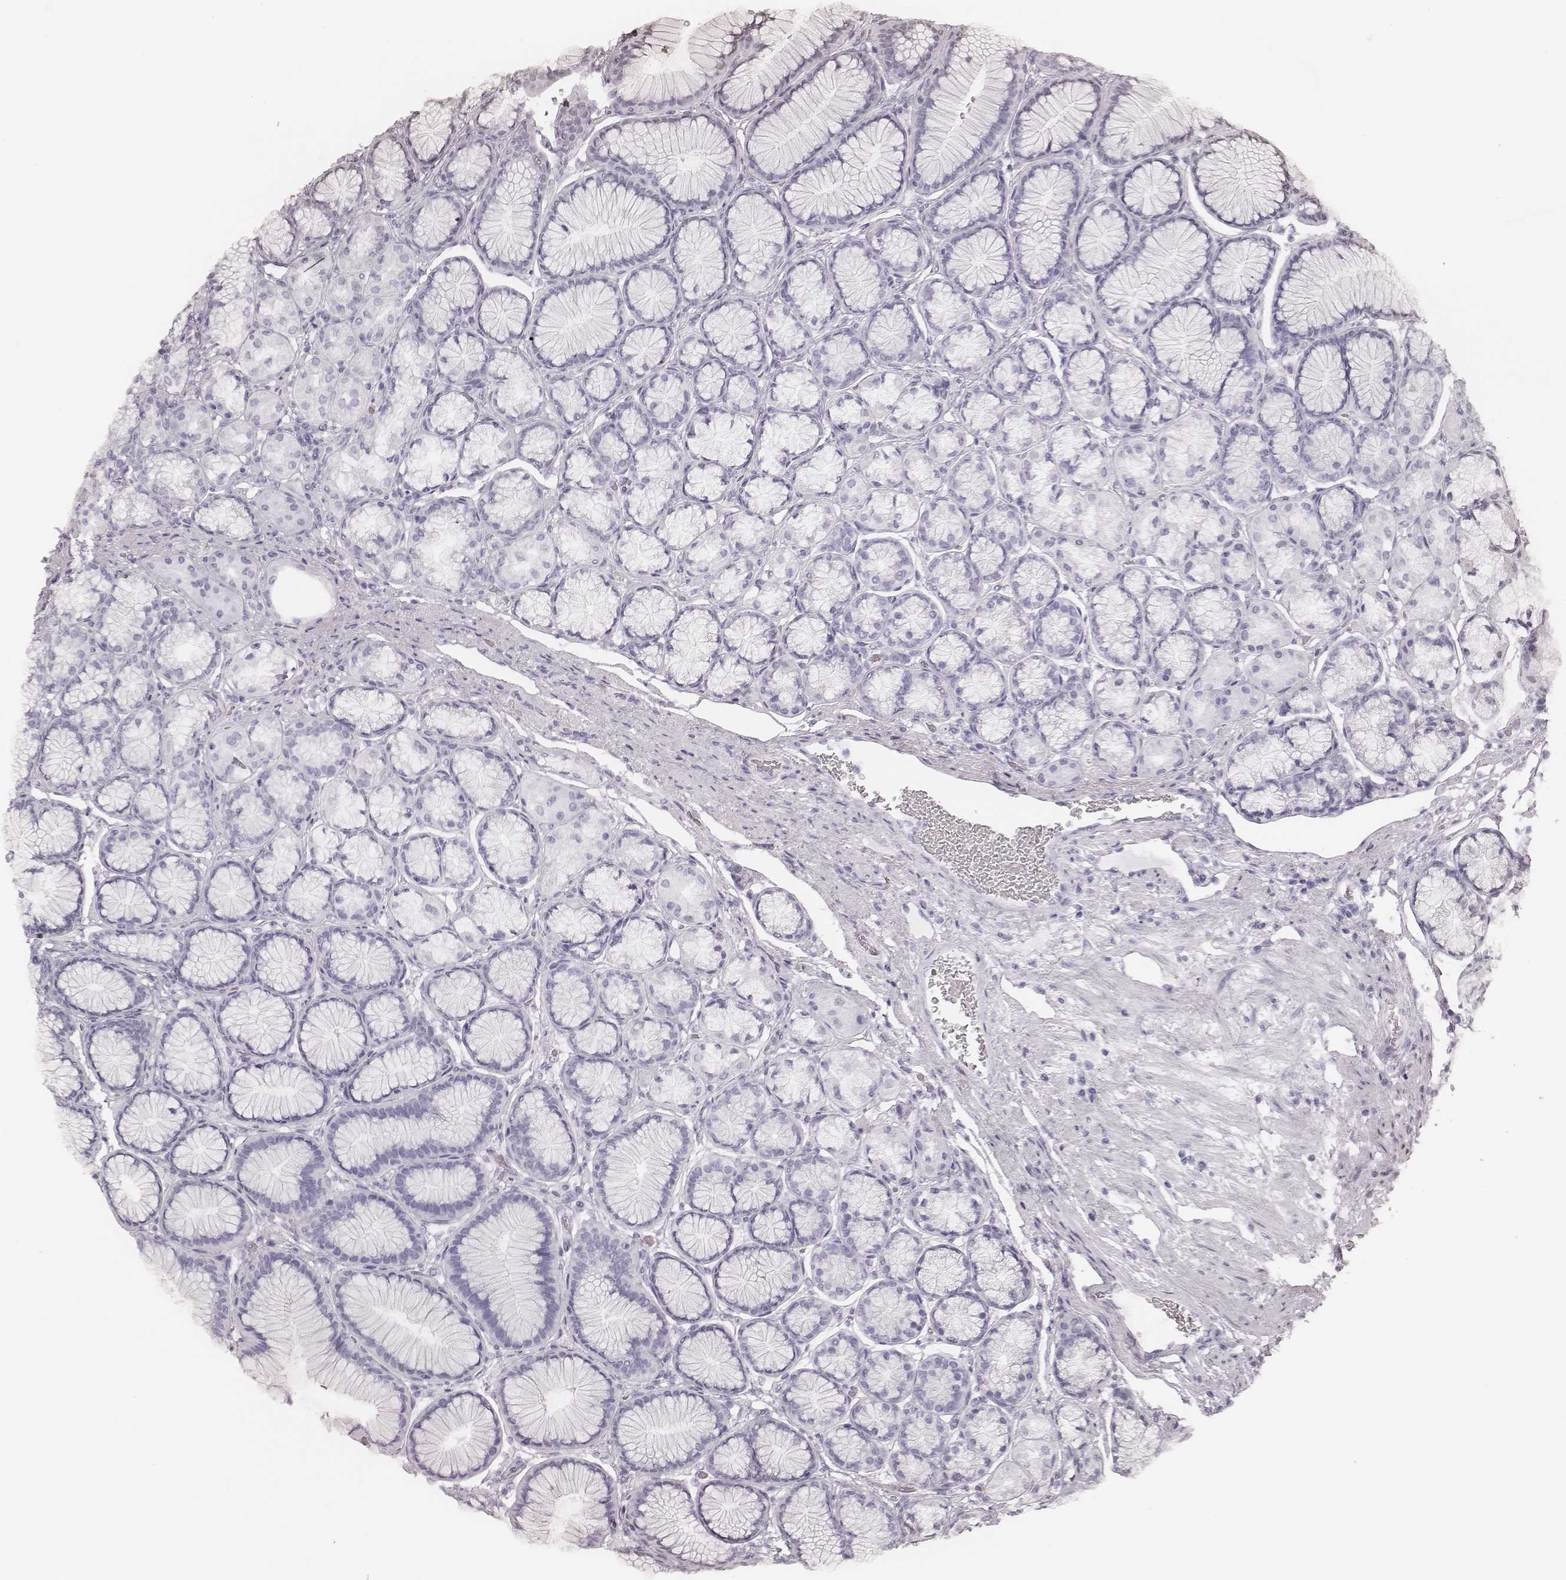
{"staining": {"intensity": "negative", "quantity": "none", "location": "none"}, "tissue": "stomach", "cell_type": "Glandular cells", "image_type": "normal", "snomed": [{"axis": "morphology", "description": "Normal tissue, NOS"}, {"axis": "morphology", "description": "Adenocarcinoma, NOS"}, {"axis": "morphology", "description": "Adenocarcinoma, High grade"}, {"axis": "topography", "description": "Stomach, upper"}, {"axis": "topography", "description": "Stomach"}], "caption": "IHC micrograph of benign stomach: stomach stained with DAB (3,3'-diaminobenzidine) demonstrates no significant protein expression in glandular cells.", "gene": "HNRNPC", "patient": {"sex": "female", "age": 65}}